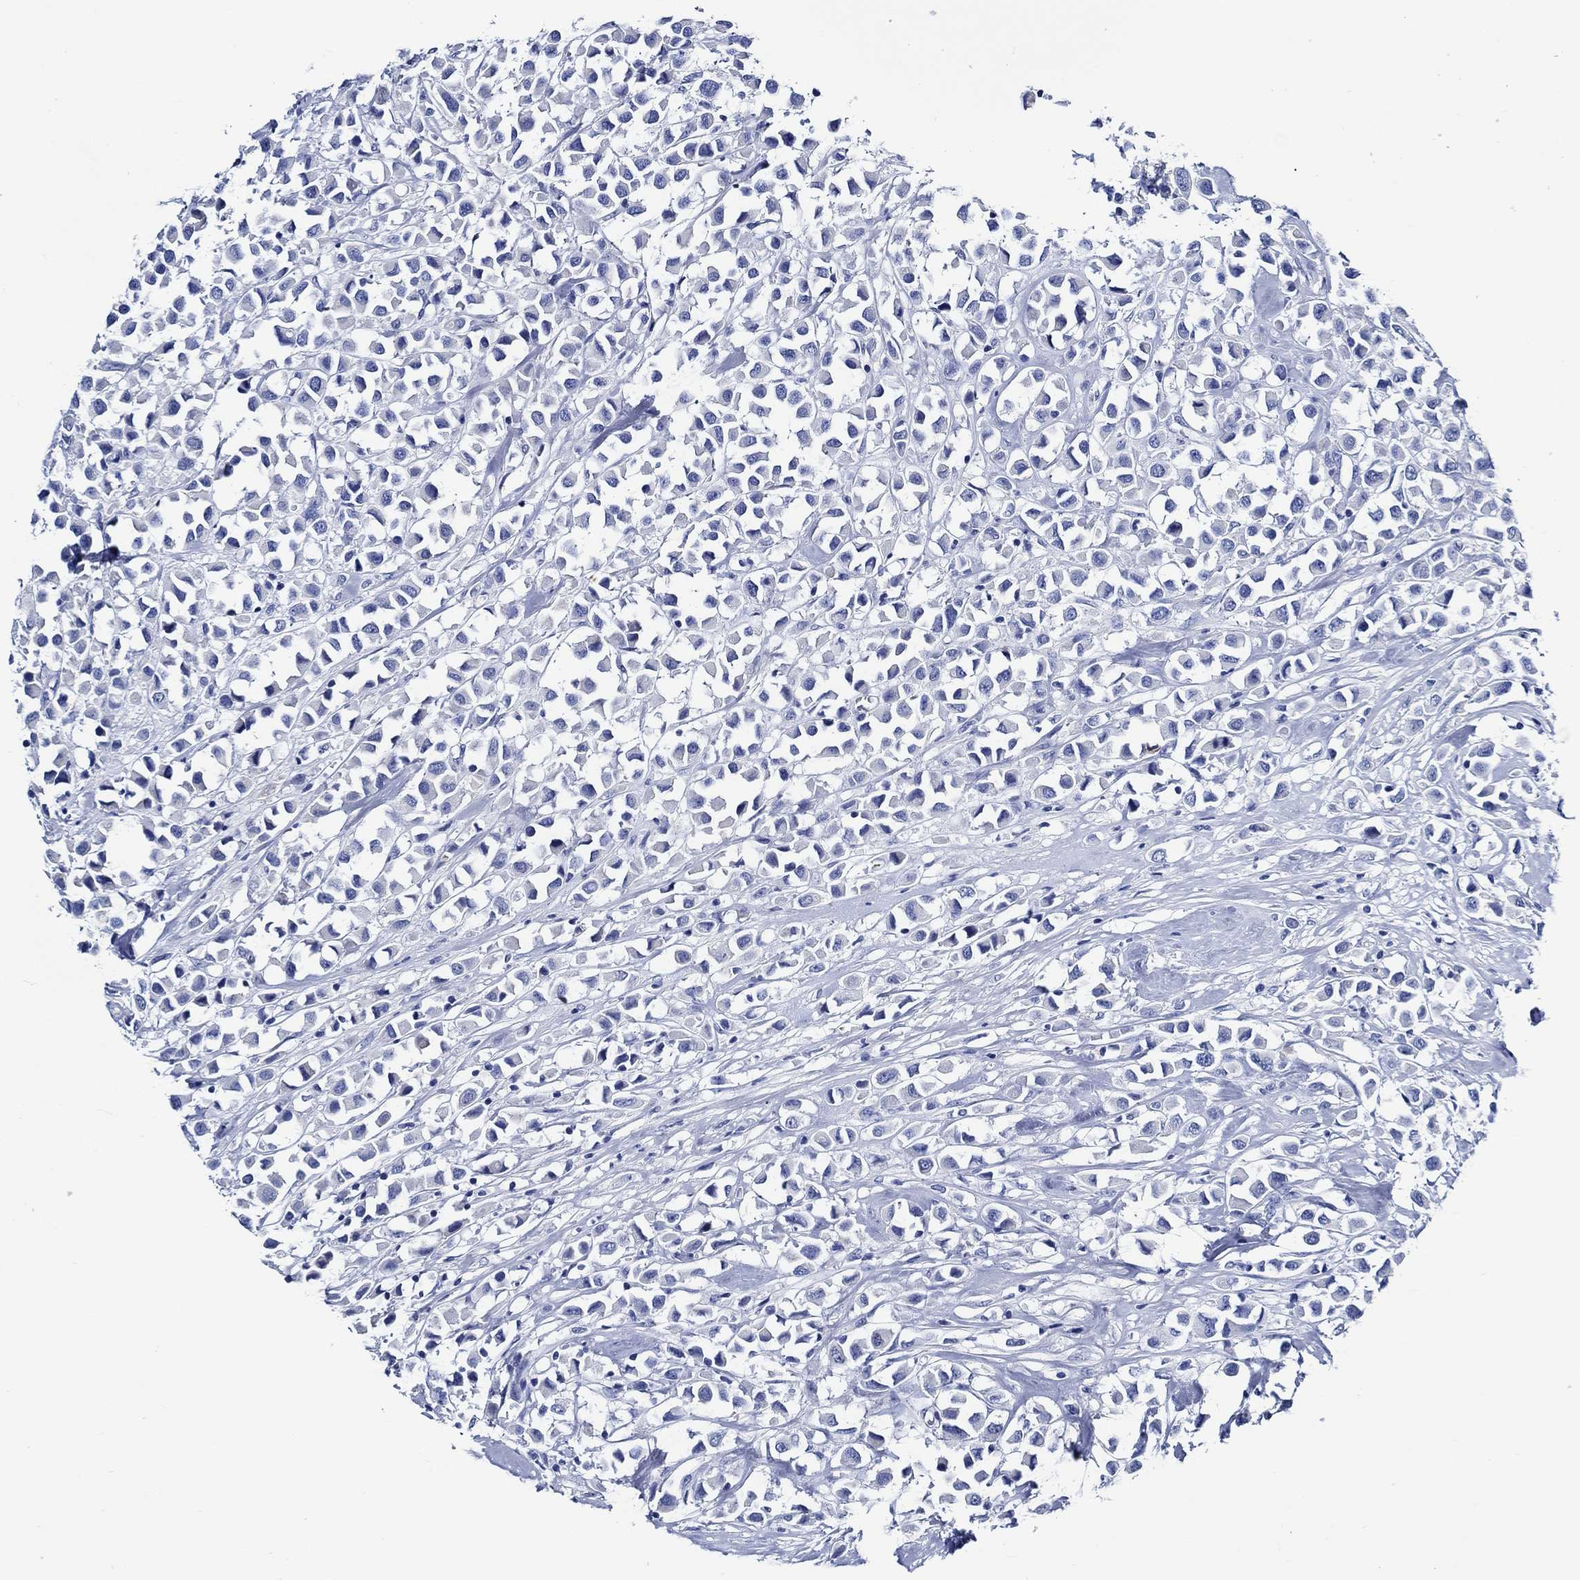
{"staining": {"intensity": "negative", "quantity": "none", "location": "none"}, "tissue": "breast cancer", "cell_type": "Tumor cells", "image_type": "cancer", "snomed": [{"axis": "morphology", "description": "Duct carcinoma"}, {"axis": "topography", "description": "Breast"}], "caption": "Immunohistochemical staining of breast cancer (invasive ductal carcinoma) reveals no significant positivity in tumor cells. (Stains: DAB (3,3'-diaminobenzidine) IHC with hematoxylin counter stain, Microscopy: brightfield microscopy at high magnification).", "gene": "WDR62", "patient": {"sex": "female", "age": 61}}